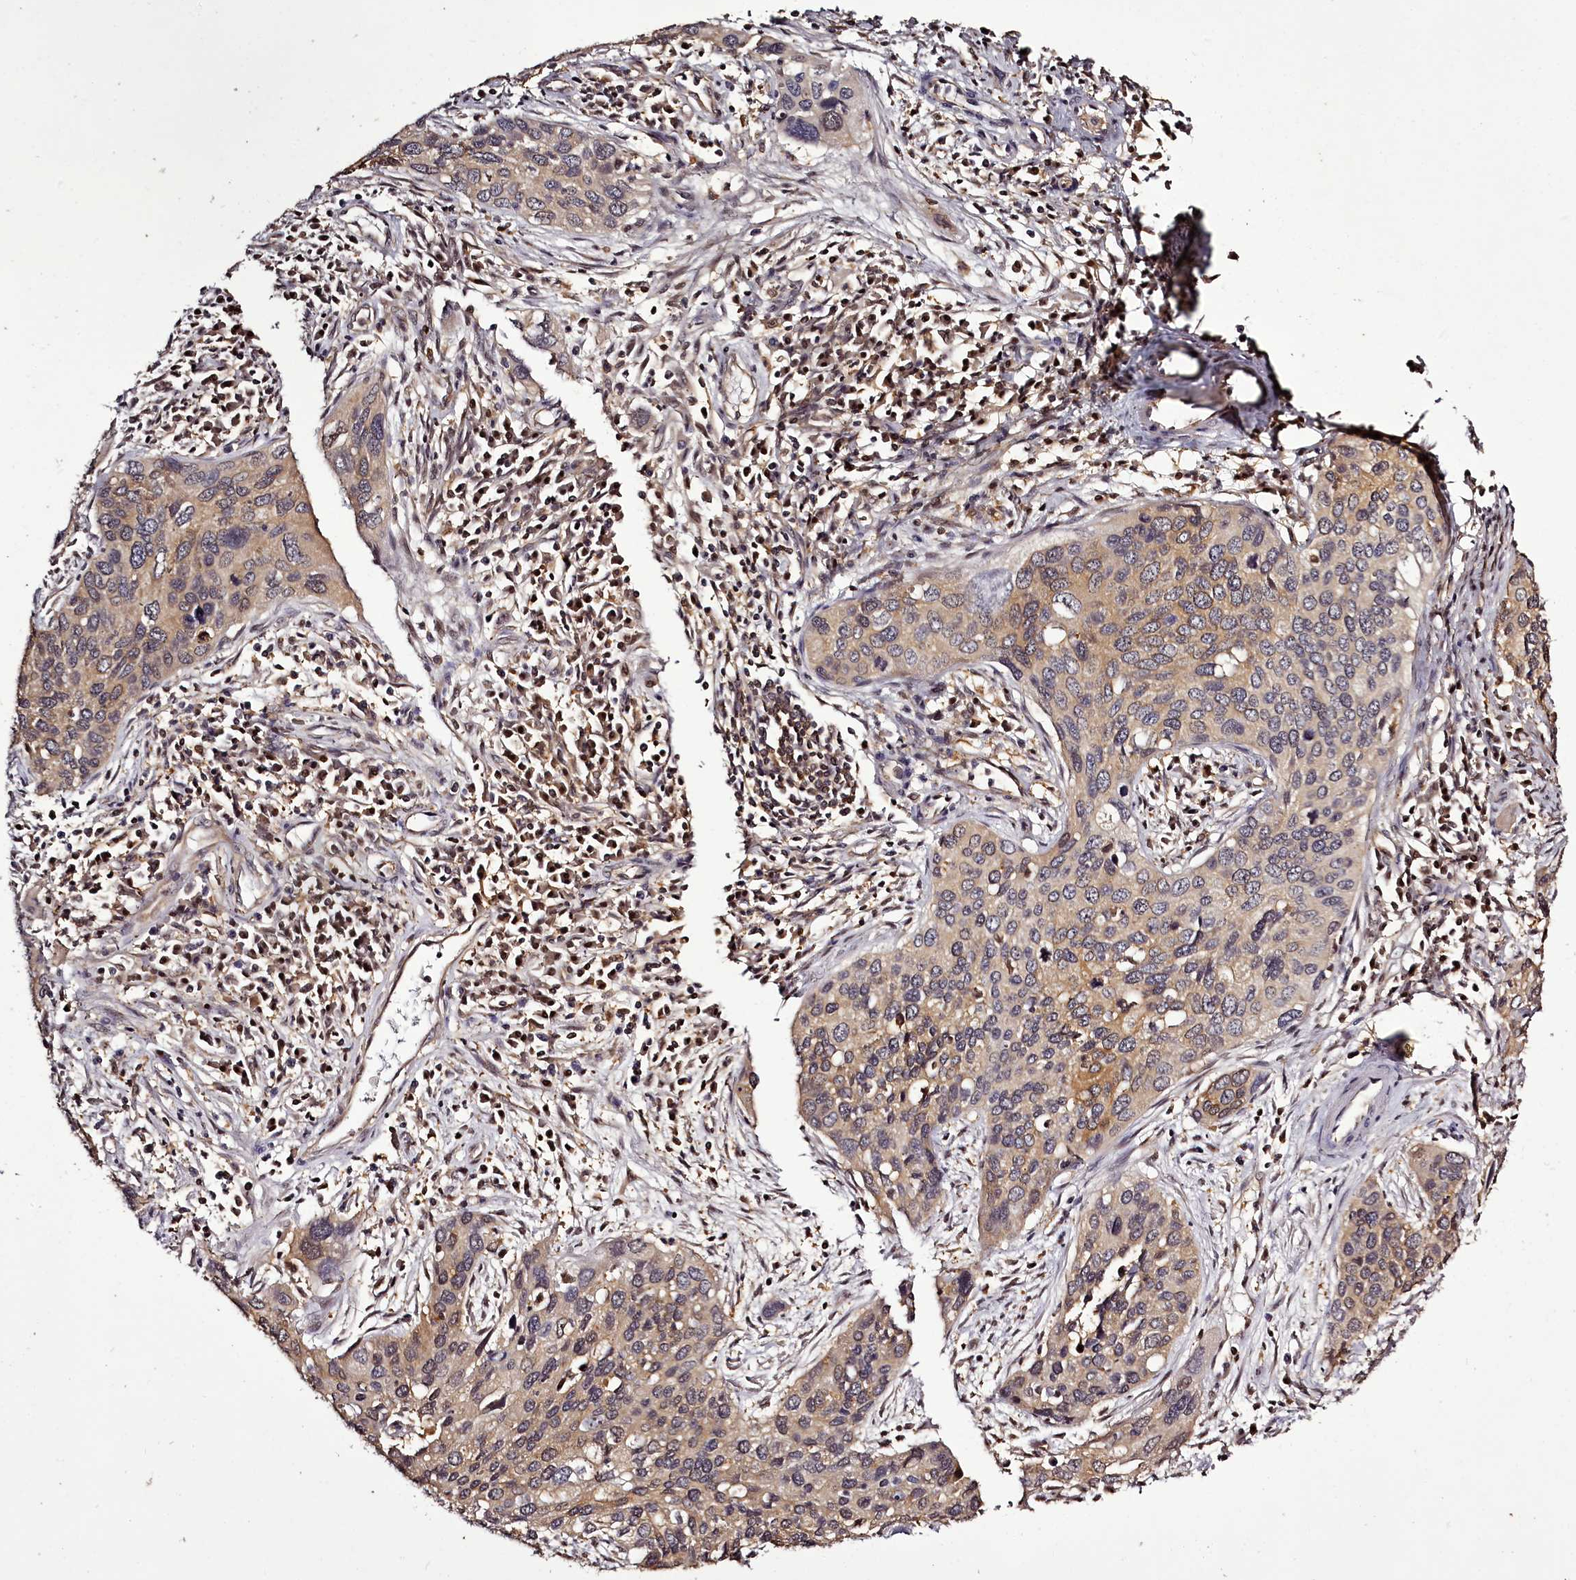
{"staining": {"intensity": "weak", "quantity": "25%-75%", "location": "cytoplasmic/membranous"}, "tissue": "cervical cancer", "cell_type": "Tumor cells", "image_type": "cancer", "snomed": [{"axis": "morphology", "description": "Squamous cell carcinoma, NOS"}, {"axis": "topography", "description": "Cervix"}], "caption": "Immunohistochemistry (IHC) histopathology image of neoplastic tissue: human cervical cancer (squamous cell carcinoma) stained using immunohistochemistry (IHC) shows low levels of weak protein expression localized specifically in the cytoplasmic/membranous of tumor cells, appearing as a cytoplasmic/membranous brown color.", "gene": "NPRL2", "patient": {"sex": "female", "age": 55}}